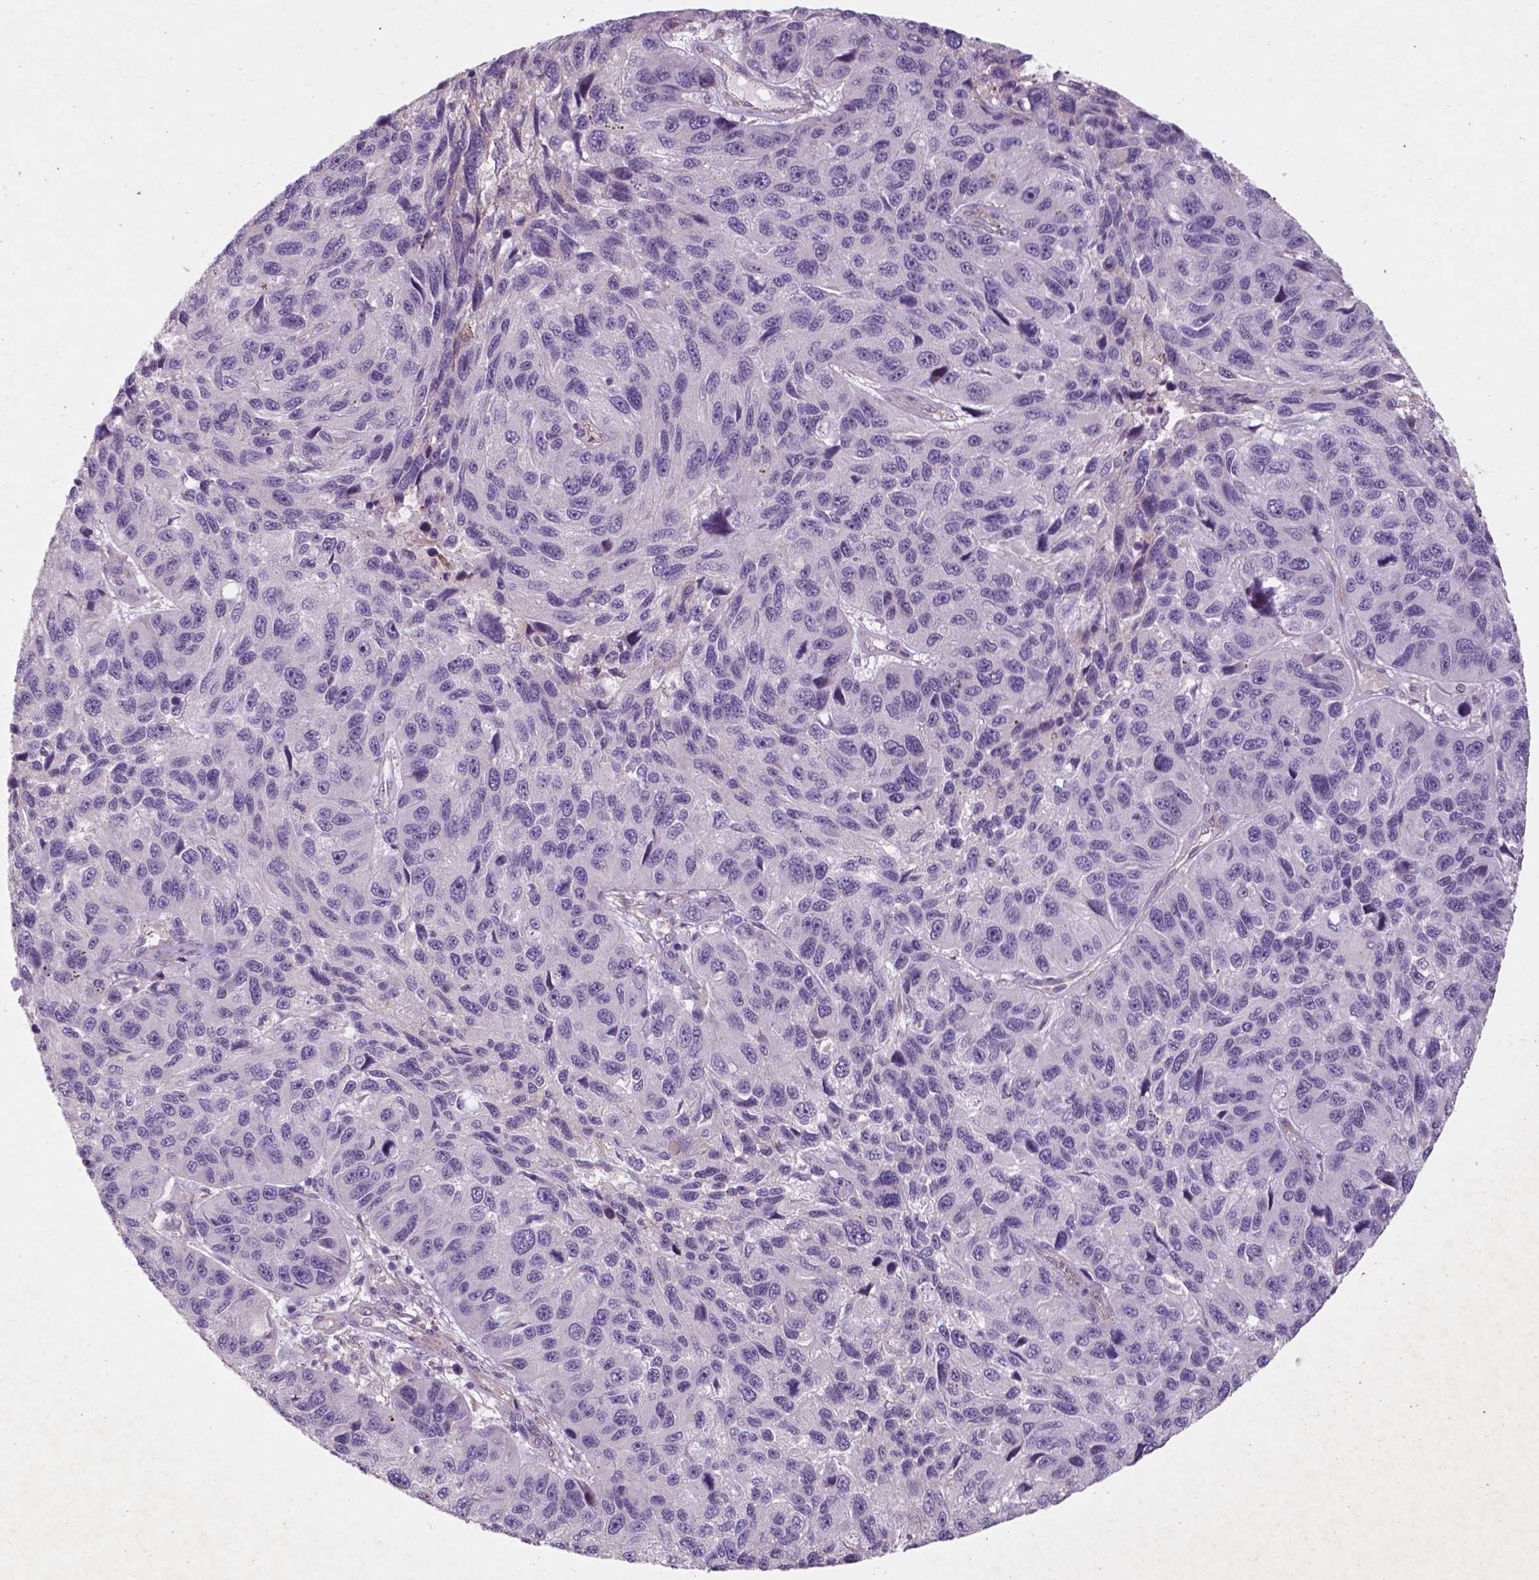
{"staining": {"intensity": "negative", "quantity": "none", "location": "none"}, "tissue": "melanoma", "cell_type": "Tumor cells", "image_type": "cancer", "snomed": [{"axis": "morphology", "description": "Malignant melanoma, NOS"}, {"axis": "topography", "description": "Skin"}], "caption": "DAB immunohistochemical staining of malignant melanoma demonstrates no significant expression in tumor cells. Nuclei are stained in blue.", "gene": "RFPL4B", "patient": {"sex": "male", "age": 53}}